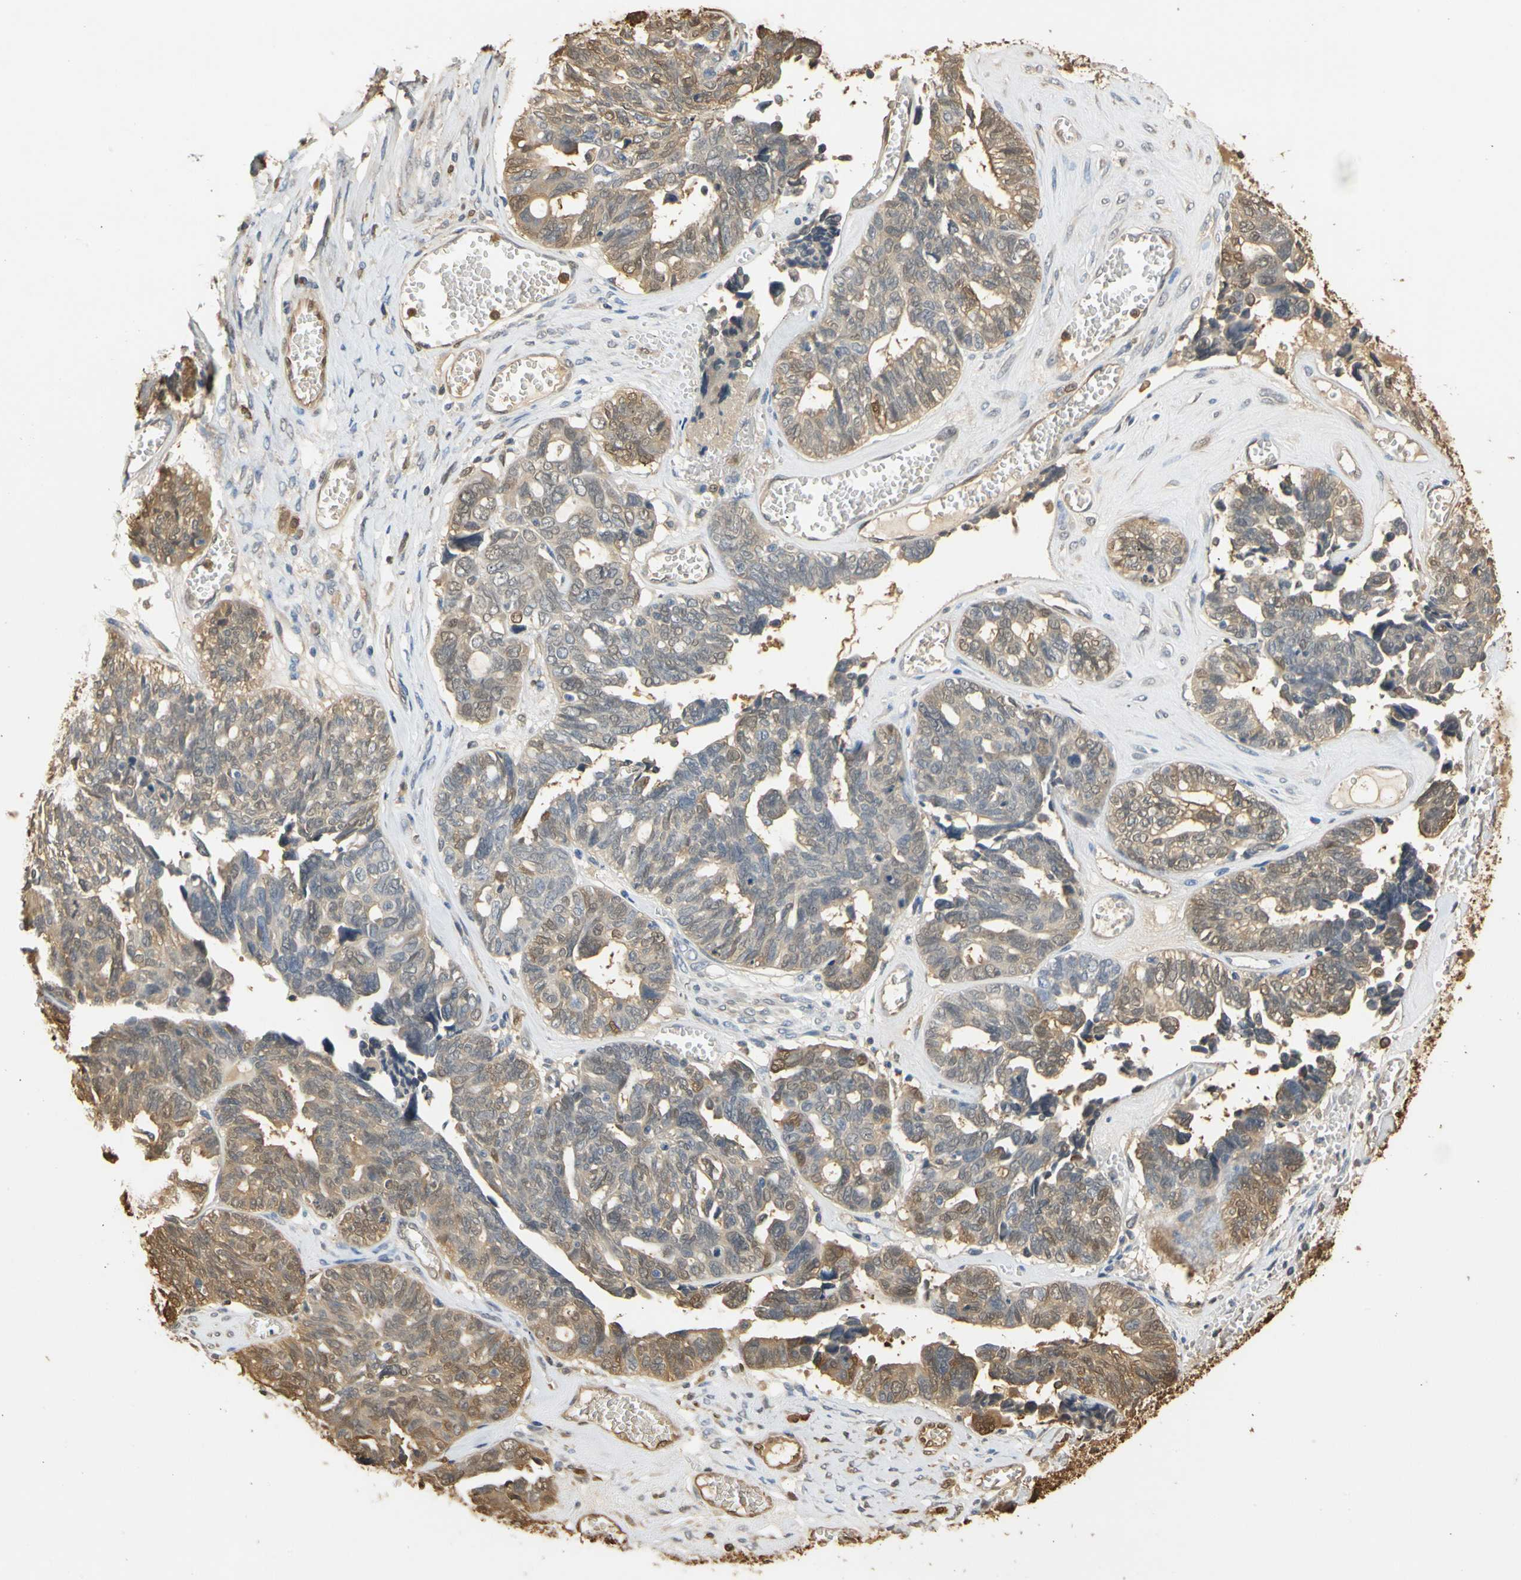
{"staining": {"intensity": "moderate", "quantity": ">75%", "location": "cytoplasmic/membranous,nuclear"}, "tissue": "ovarian cancer", "cell_type": "Tumor cells", "image_type": "cancer", "snomed": [{"axis": "morphology", "description": "Cystadenocarcinoma, serous, NOS"}, {"axis": "topography", "description": "Ovary"}], "caption": "This photomicrograph exhibits immunohistochemistry staining of human serous cystadenocarcinoma (ovarian), with medium moderate cytoplasmic/membranous and nuclear staining in approximately >75% of tumor cells.", "gene": "S100A6", "patient": {"sex": "female", "age": 79}}